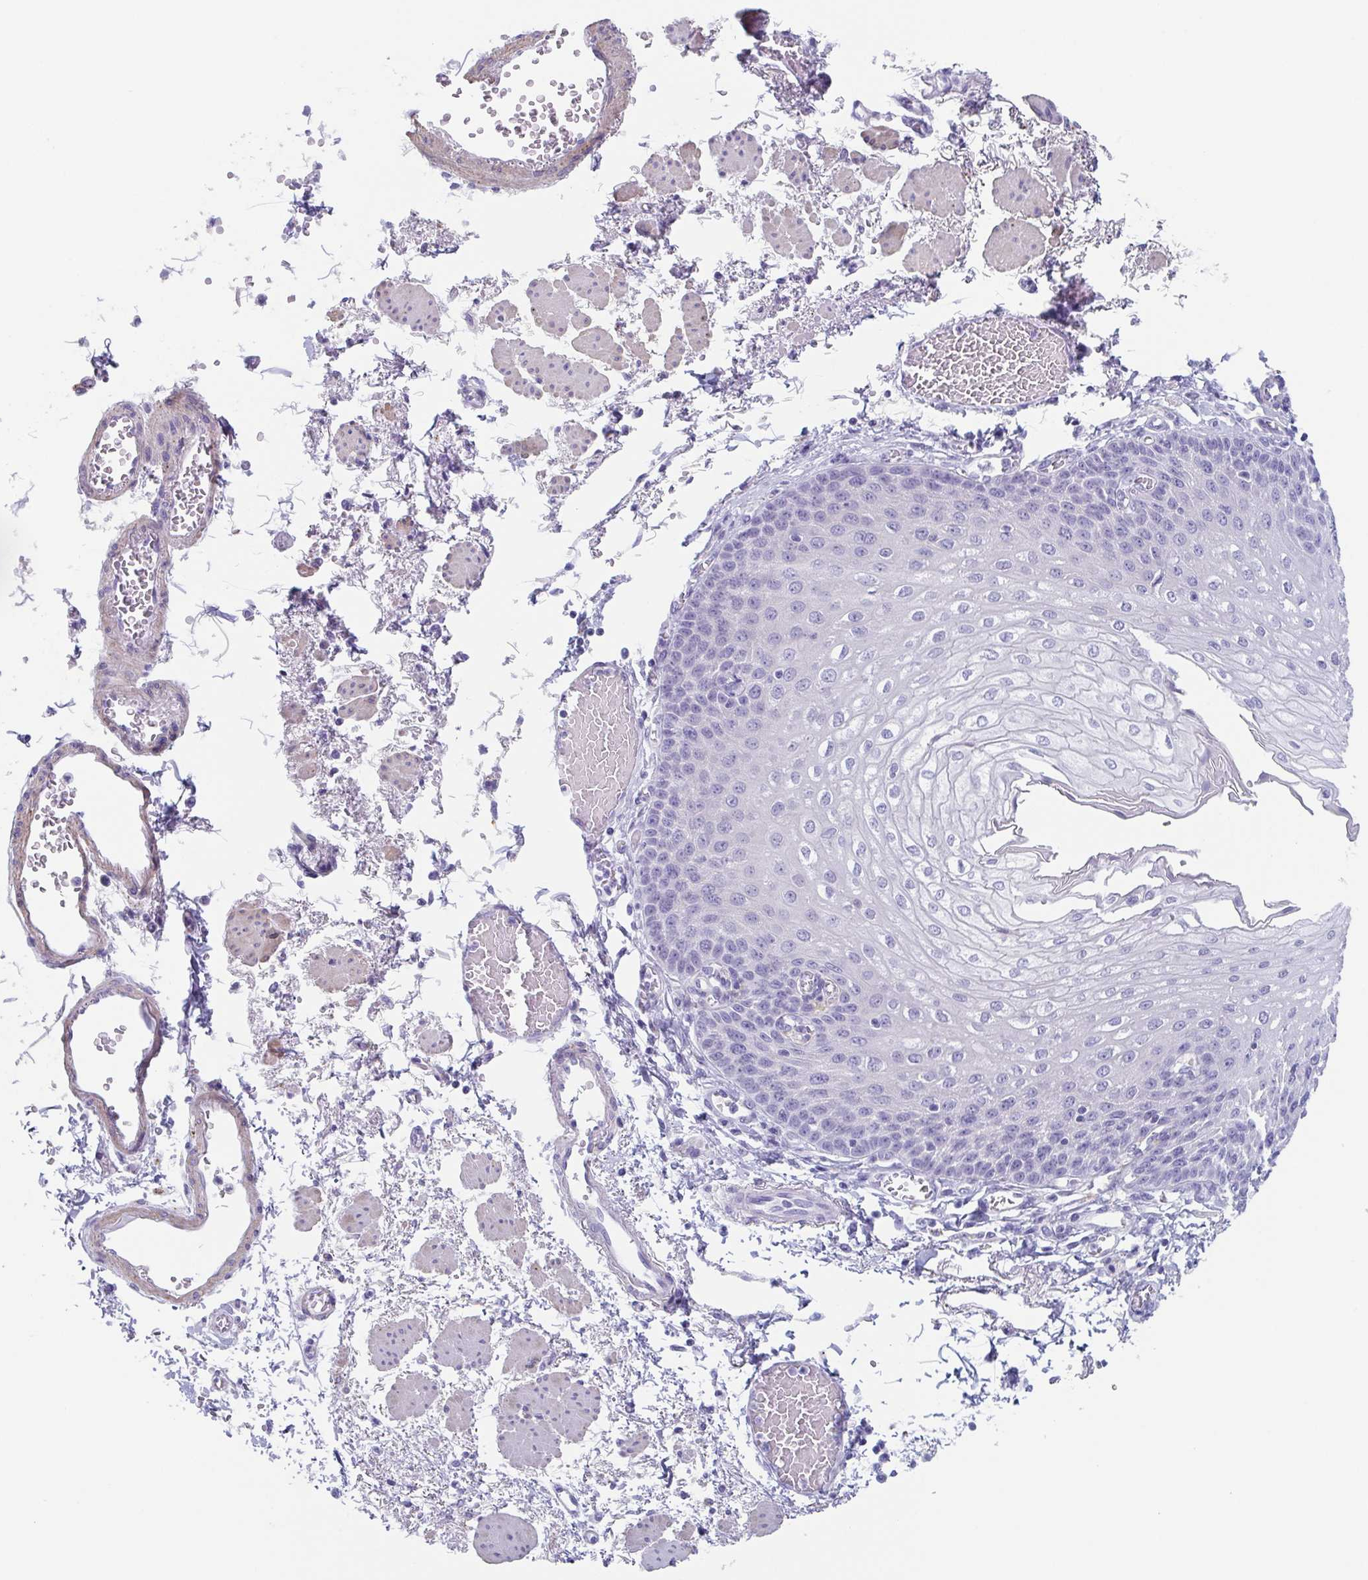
{"staining": {"intensity": "negative", "quantity": "none", "location": "none"}, "tissue": "esophagus", "cell_type": "Squamous epithelial cells", "image_type": "normal", "snomed": [{"axis": "morphology", "description": "Normal tissue, NOS"}, {"axis": "morphology", "description": "Adenocarcinoma, NOS"}, {"axis": "topography", "description": "Esophagus"}], "caption": "IHC of normal esophagus demonstrates no positivity in squamous epithelial cells. (Stains: DAB immunohistochemistry with hematoxylin counter stain, Microscopy: brightfield microscopy at high magnification).", "gene": "TAGLN3", "patient": {"sex": "male", "age": 81}}